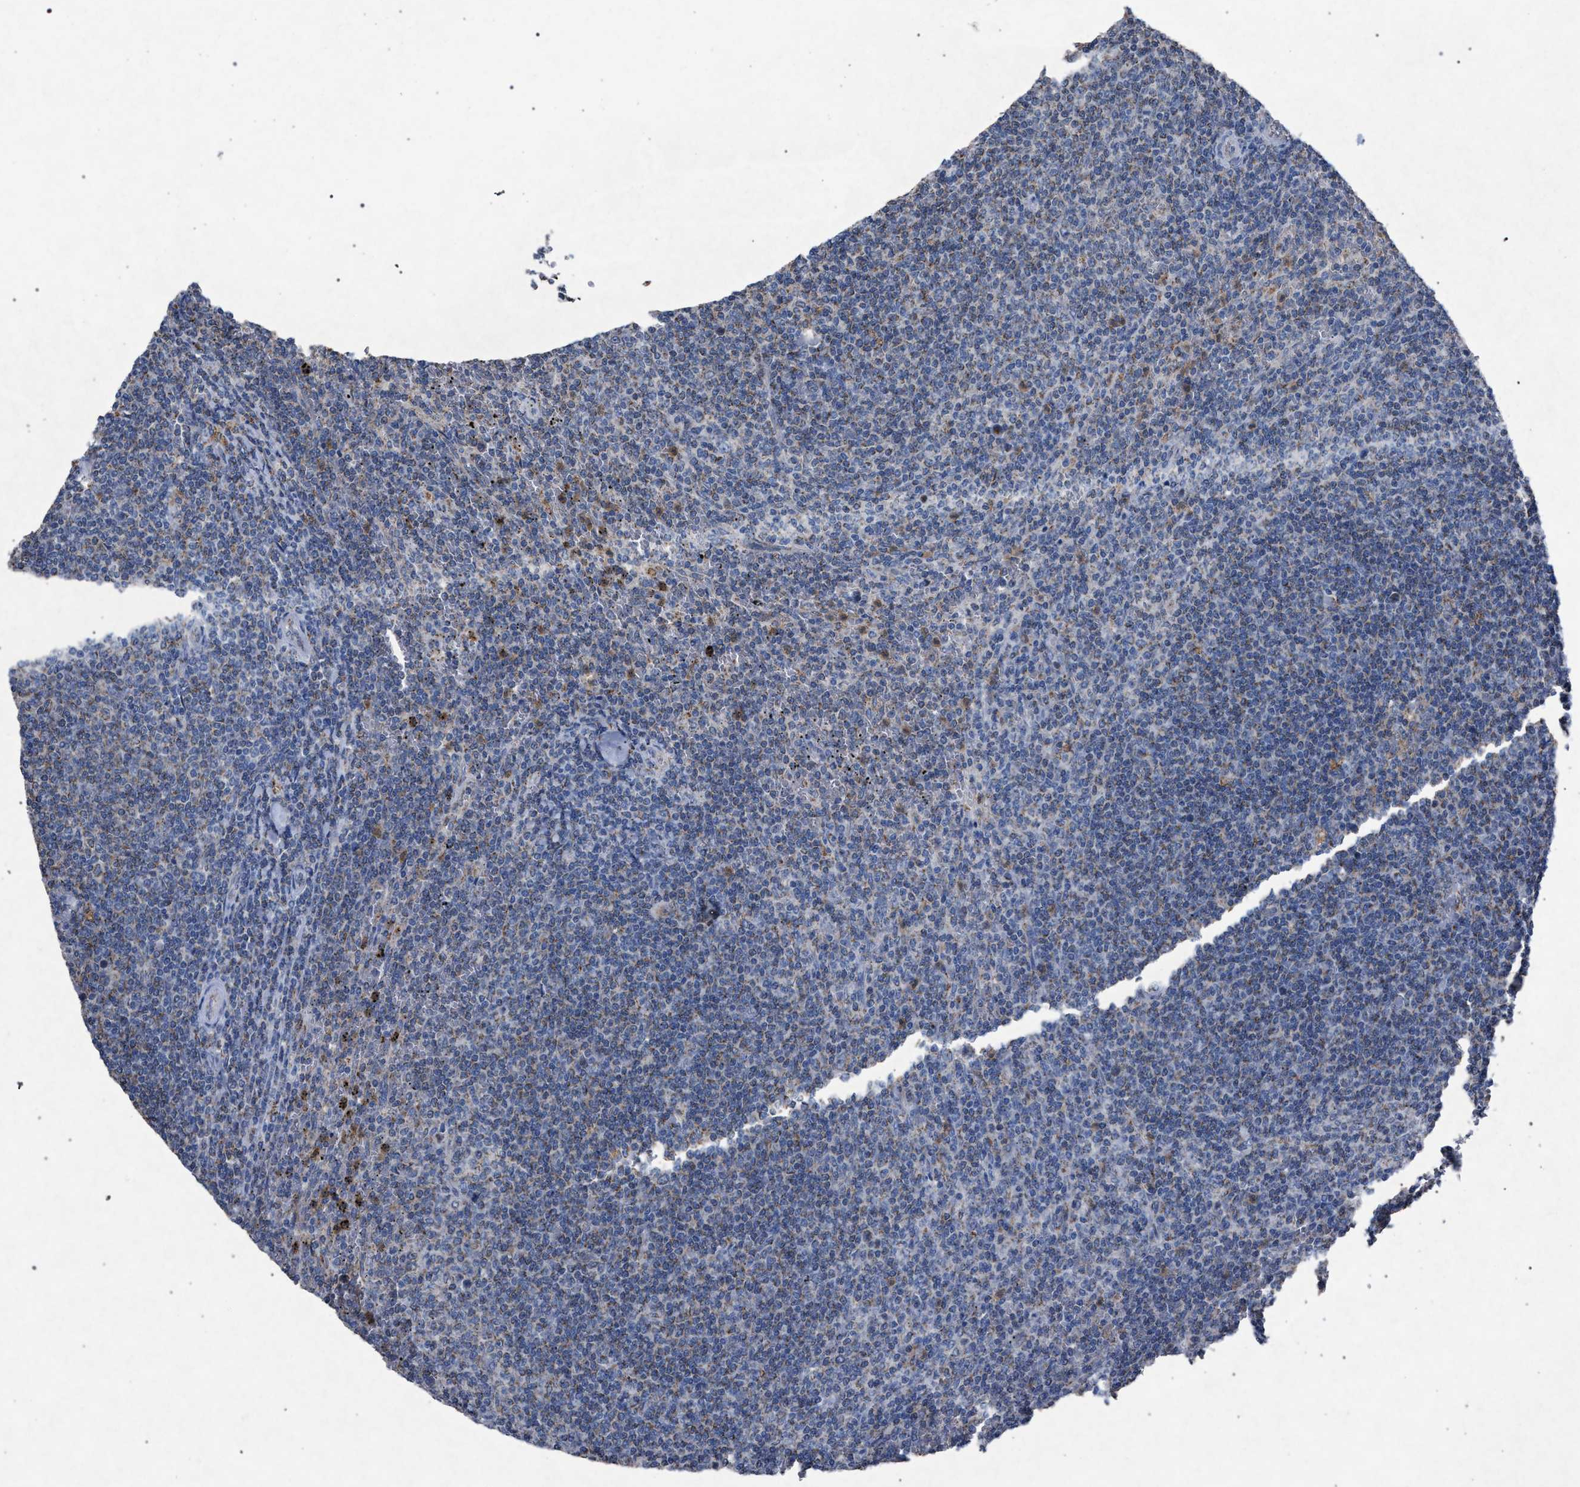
{"staining": {"intensity": "negative", "quantity": "none", "location": "none"}, "tissue": "lymphoma", "cell_type": "Tumor cells", "image_type": "cancer", "snomed": [{"axis": "morphology", "description": "Malignant lymphoma, non-Hodgkin's type, Low grade"}, {"axis": "topography", "description": "Spleen"}], "caption": "DAB immunohistochemical staining of human lymphoma demonstrates no significant expression in tumor cells.", "gene": "HSD17B4", "patient": {"sex": "female", "age": 50}}